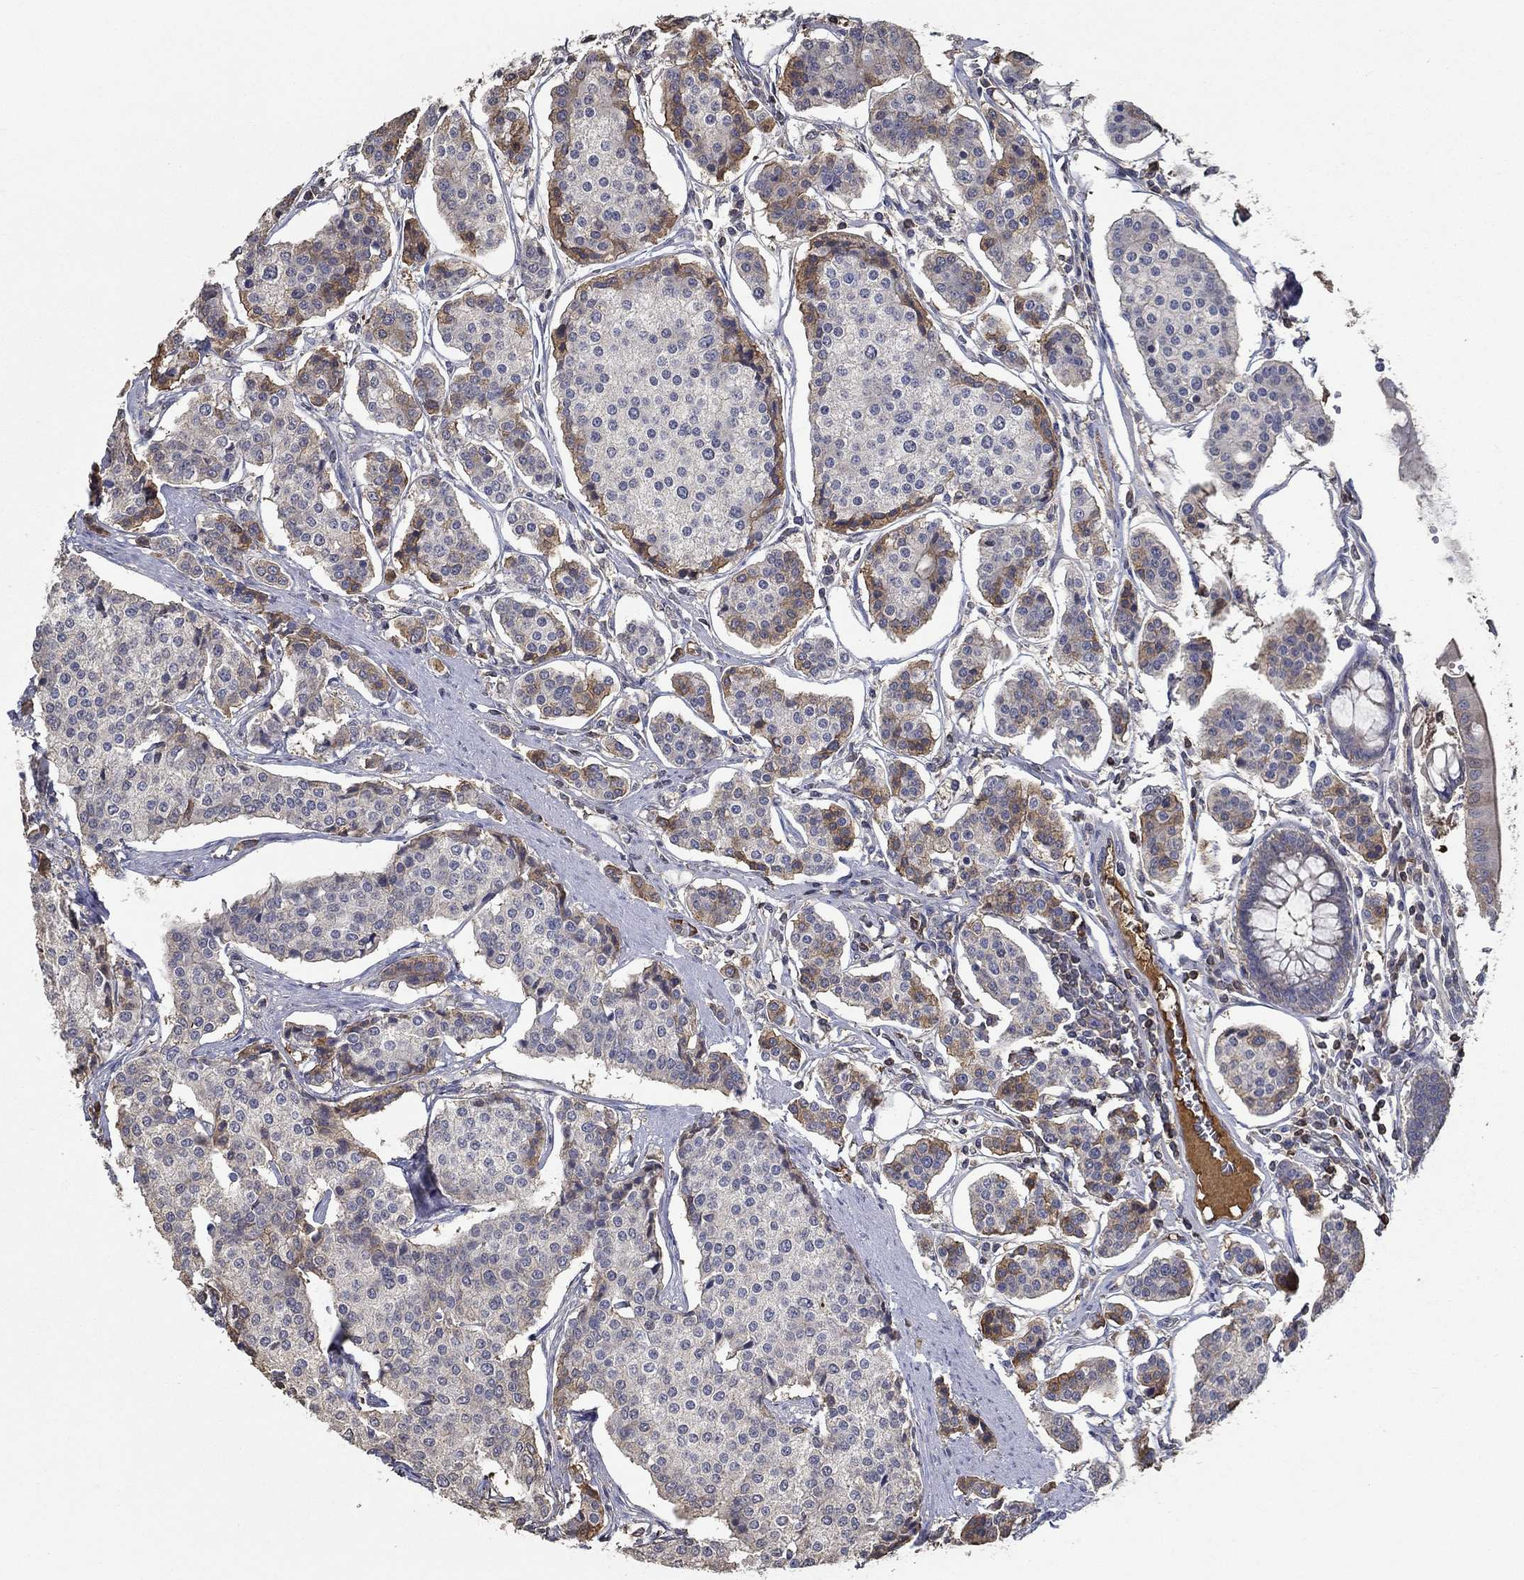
{"staining": {"intensity": "moderate", "quantity": "<25%", "location": "cytoplasmic/membranous"}, "tissue": "carcinoid", "cell_type": "Tumor cells", "image_type": "cancer", "snomed": [{"axis": "morphology", "description": "Carcinoid, malignant, NOS"}, {"axis": "topography", "description": "Small intestine"}], "caption": "Moderate cytoplasmic/membranous staining is identified in about <25% of tumor cells in carcinoid (malignant). (DAB = brown stain, brightfield microscopy at high magnification).", "gene": "IL10", "patient": {"sex": "female", "age": 65}}